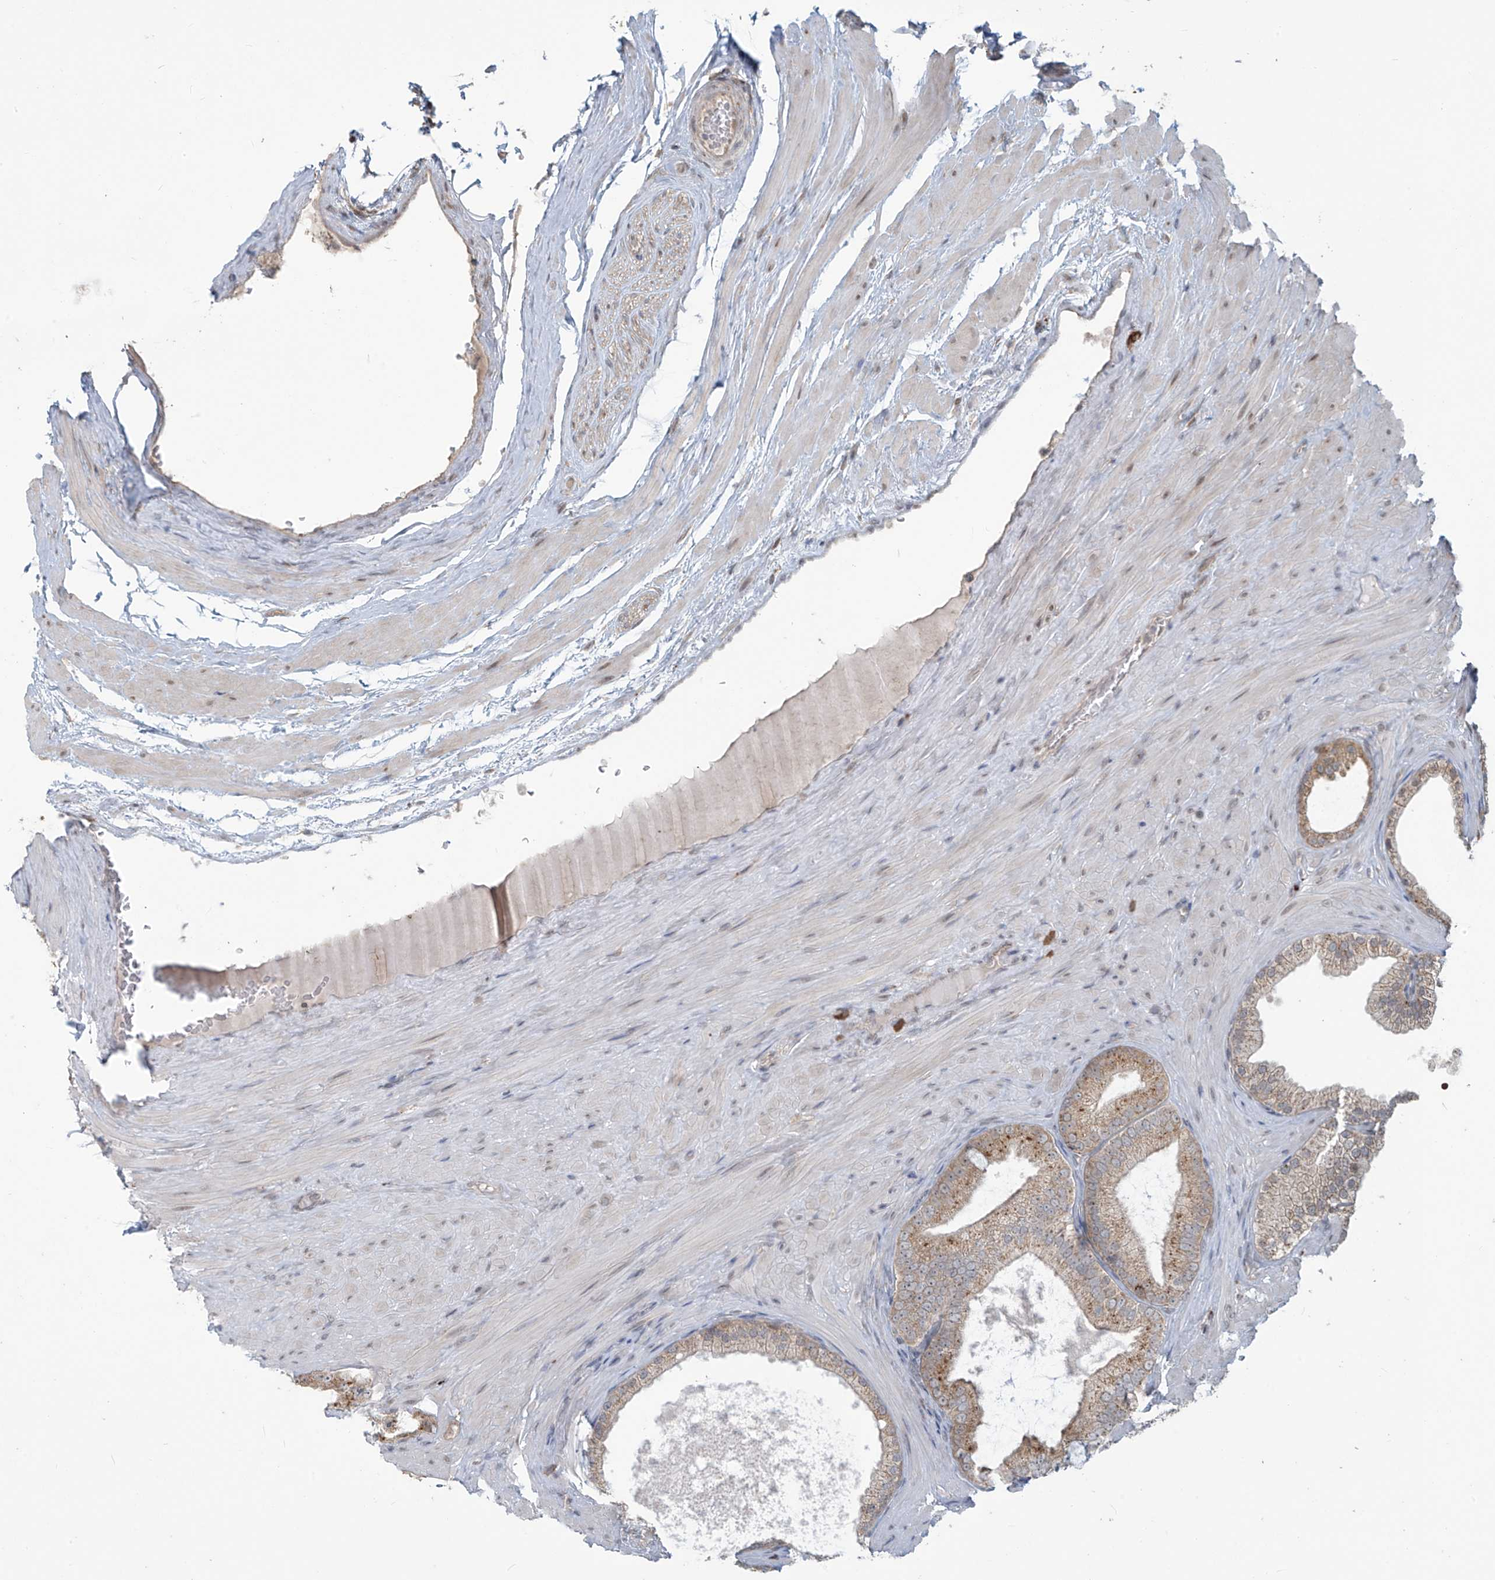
{"staining": {"intensity": "moderate", "quantity": ">75%", "location": "cytoplasmic/membranous"}, "tissue": "prostate cancer", "cell_type": "Tumor cells", "image_type": "cancer", "snomed": [{"axis": "morphology", "description": "Adenocarcinoma, Low grade"}, {"axis": "topography", "description": "Prostate"}], "caption": "The image reveals a brown stain indicating the presence of a protein in the cytoplasmic/membranous of tumor cells in prostate cancer.", "gene": "PLEKHM3", "patient": {"sex": "male", "age": 63}}